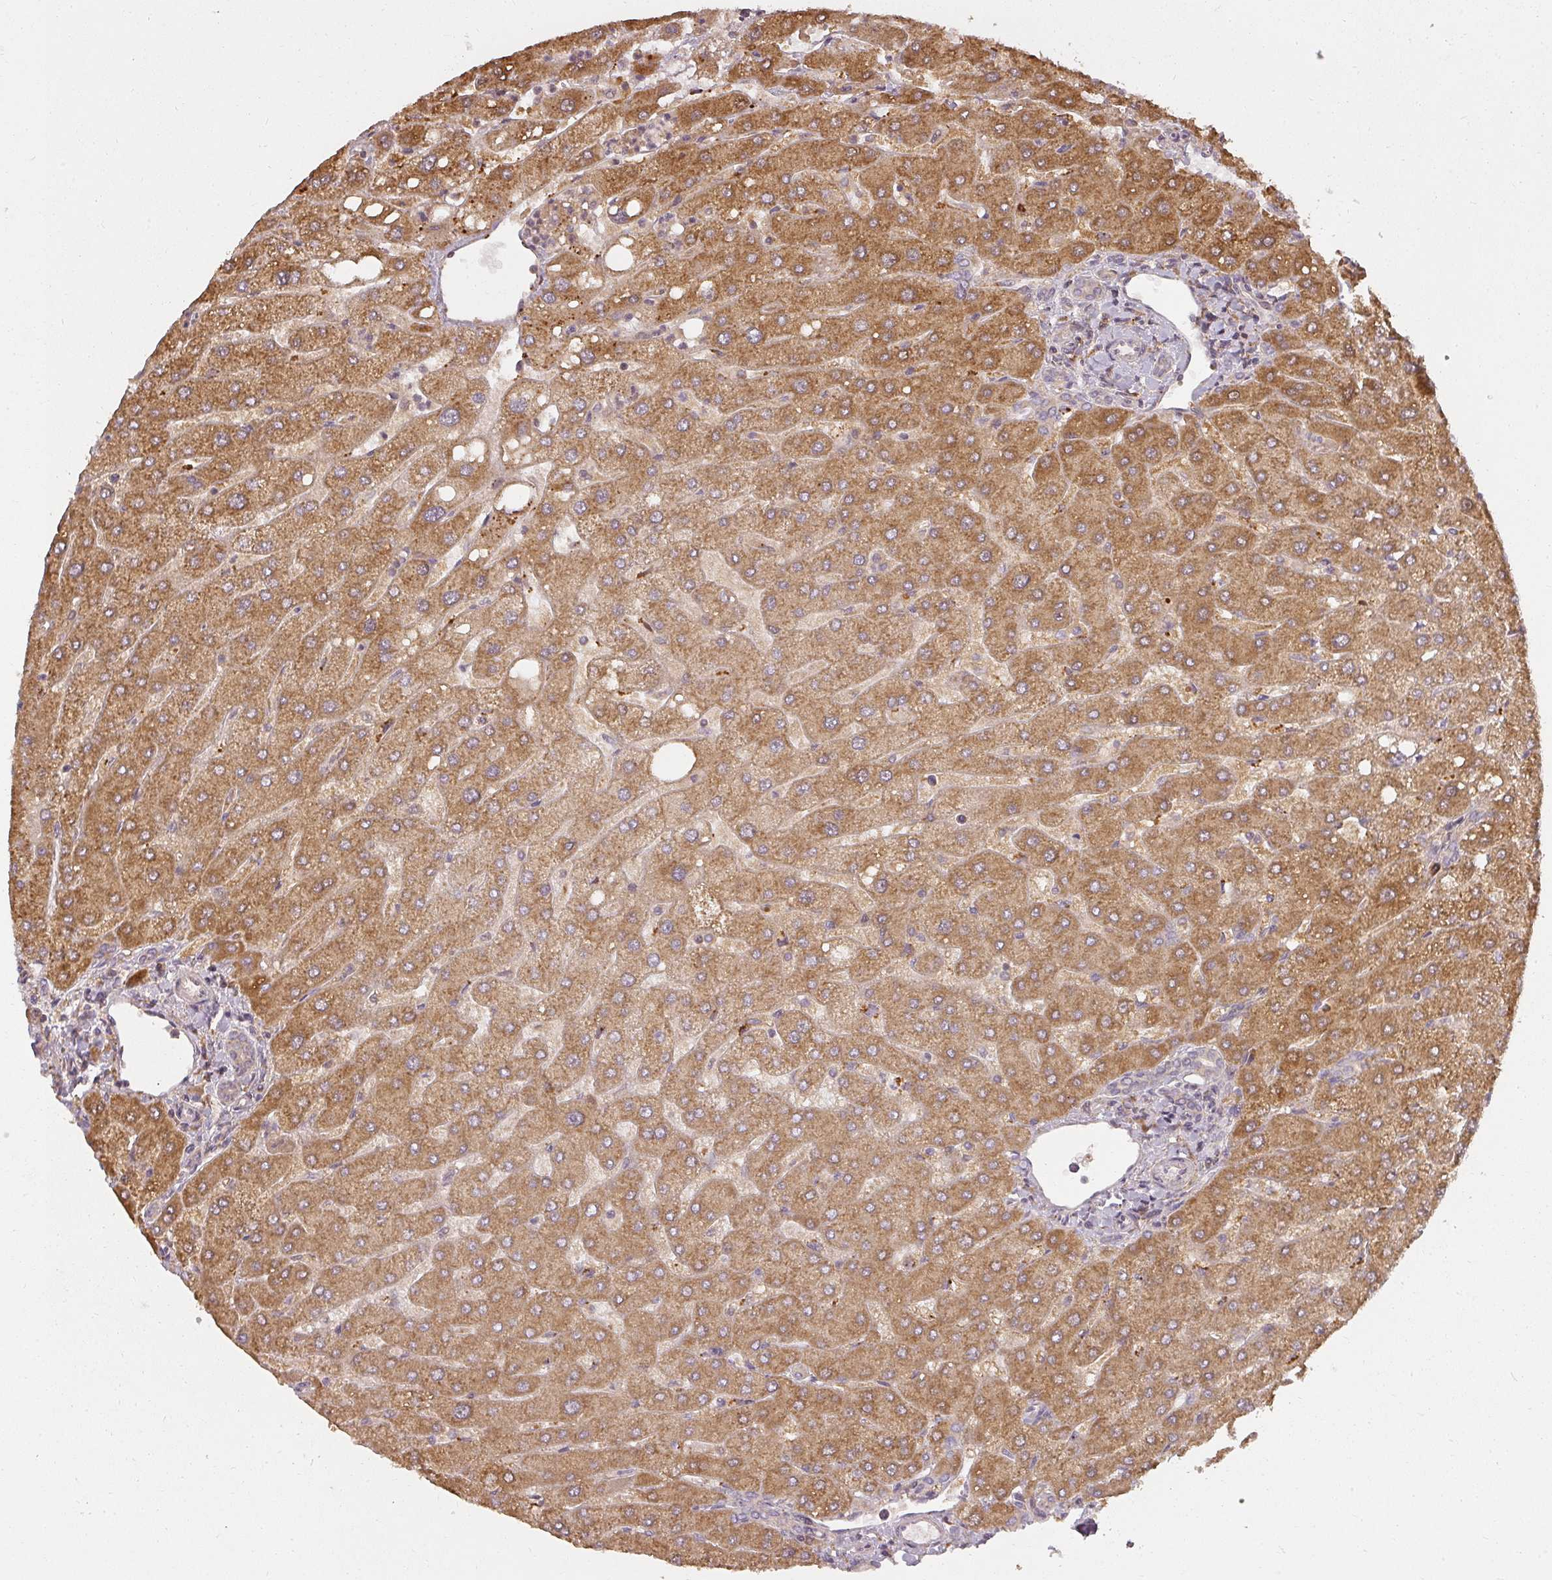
{"staining": {"intensity": "negative", "quantity": "none", "location": "none"}, "tissue": "liver", "cell_type": "Cholangiocytes", "image_type": "normal", "snomed": [{"axis": "morphology", "description": "Normal tissue, NOS"}, {"axis": "topography", "description": "Liver"}], "caption": "IHC of normal liver reveals no expression in cholangiocytes.", "gene": "RPL24", "patient": {"sex": "male", "age": 67}}